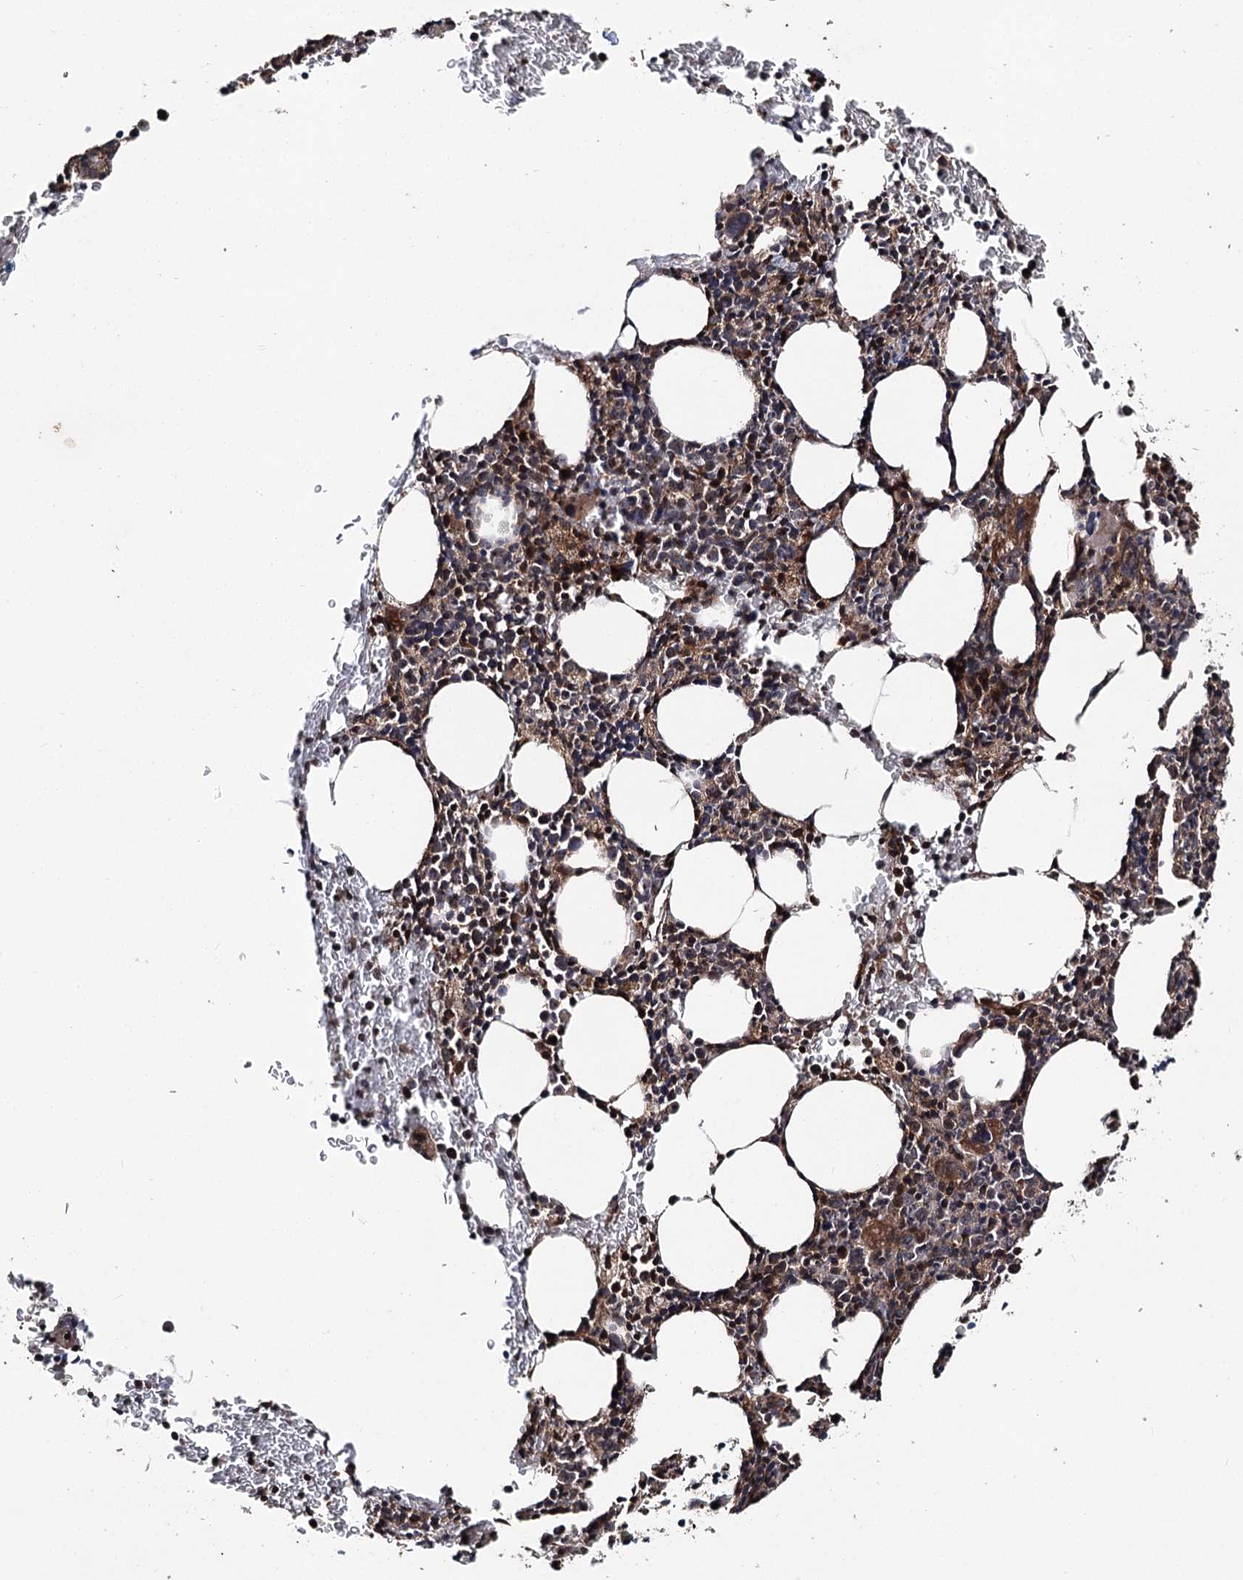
{"staining": {"intensity": "moderate", "quantity": "25%-75%", "location": "cytoplasmic/membranous"}, "tissue": "bone marrow", "cell_type": "Hematopoietic cells", "image_type": "normal", "snomed": [{"axis": "morphology", "description": "Normal tissue, NOS"}, {"axis": "topography", "description": "Bone marrow"}], "caption": "Bone marrow stained with DAB (3,3'-diaminobenzidine) IHC demonstrates medium levels of moderate cytoplasmic/membranous positivity in approximately 25%-75% of hematopoietic cells.", "gene": "MINDY3", "patient": {"sex": "male", "age": 79}}